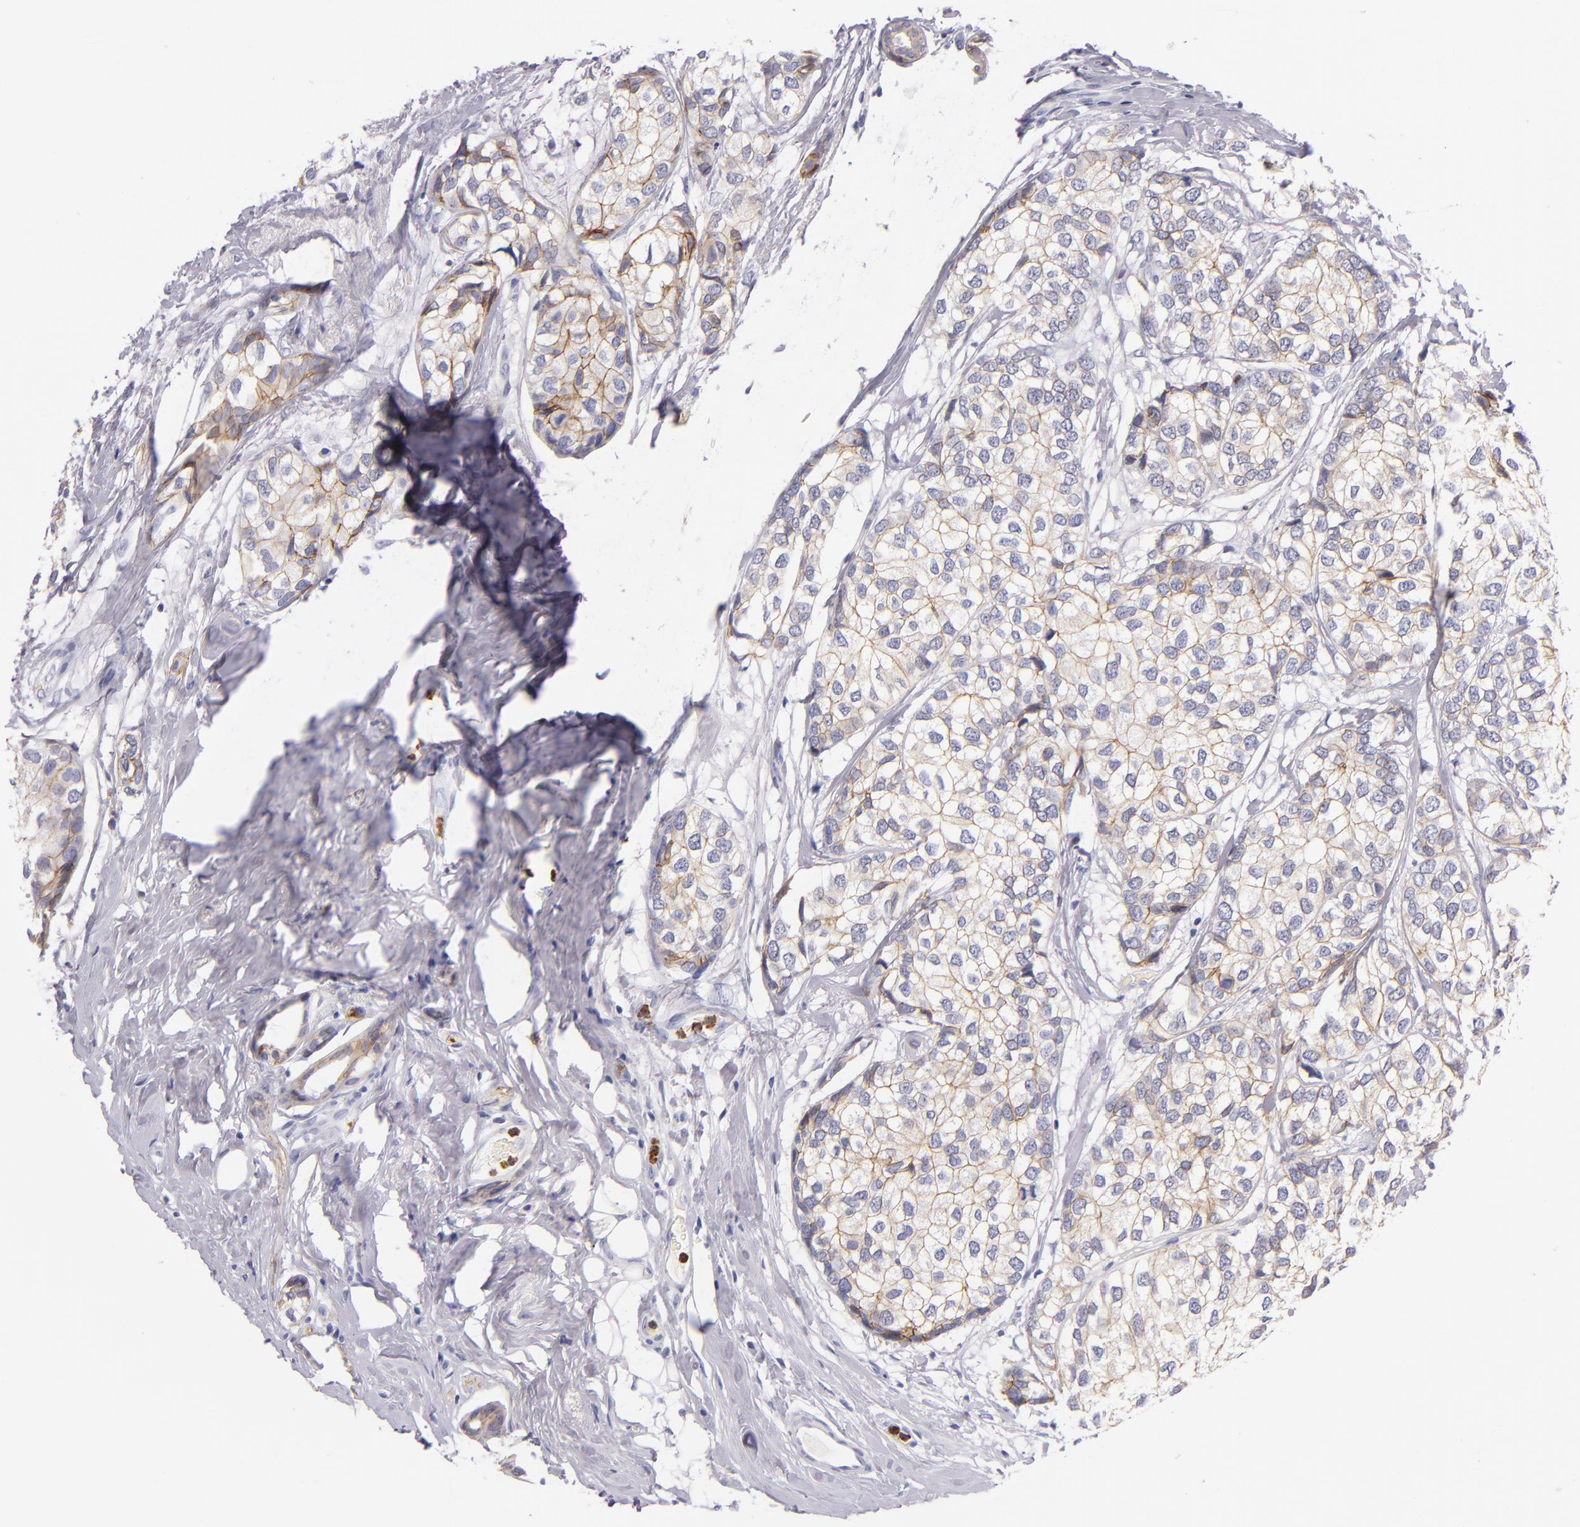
{"staining": {"intensity": "weak", "quantity": "25%-75%", "location": "cytoplasmic/membranous"}, "tissue": "breast cancer", "cell_type": "Tumor cells", "image_type": "cancer", "snomed": [{"axis": "morphology", "description": "Duct carcinoma"}, {"axis": "topography", "description": "Breast"}], "caption": "An image of invasive ductal carcinoma (breast) stained for a protein shows weak cytoplasmic/membranous brown staining in tumor cells.", "gene": "CDH3", "patient": {"sex": "female", "age": 68}}